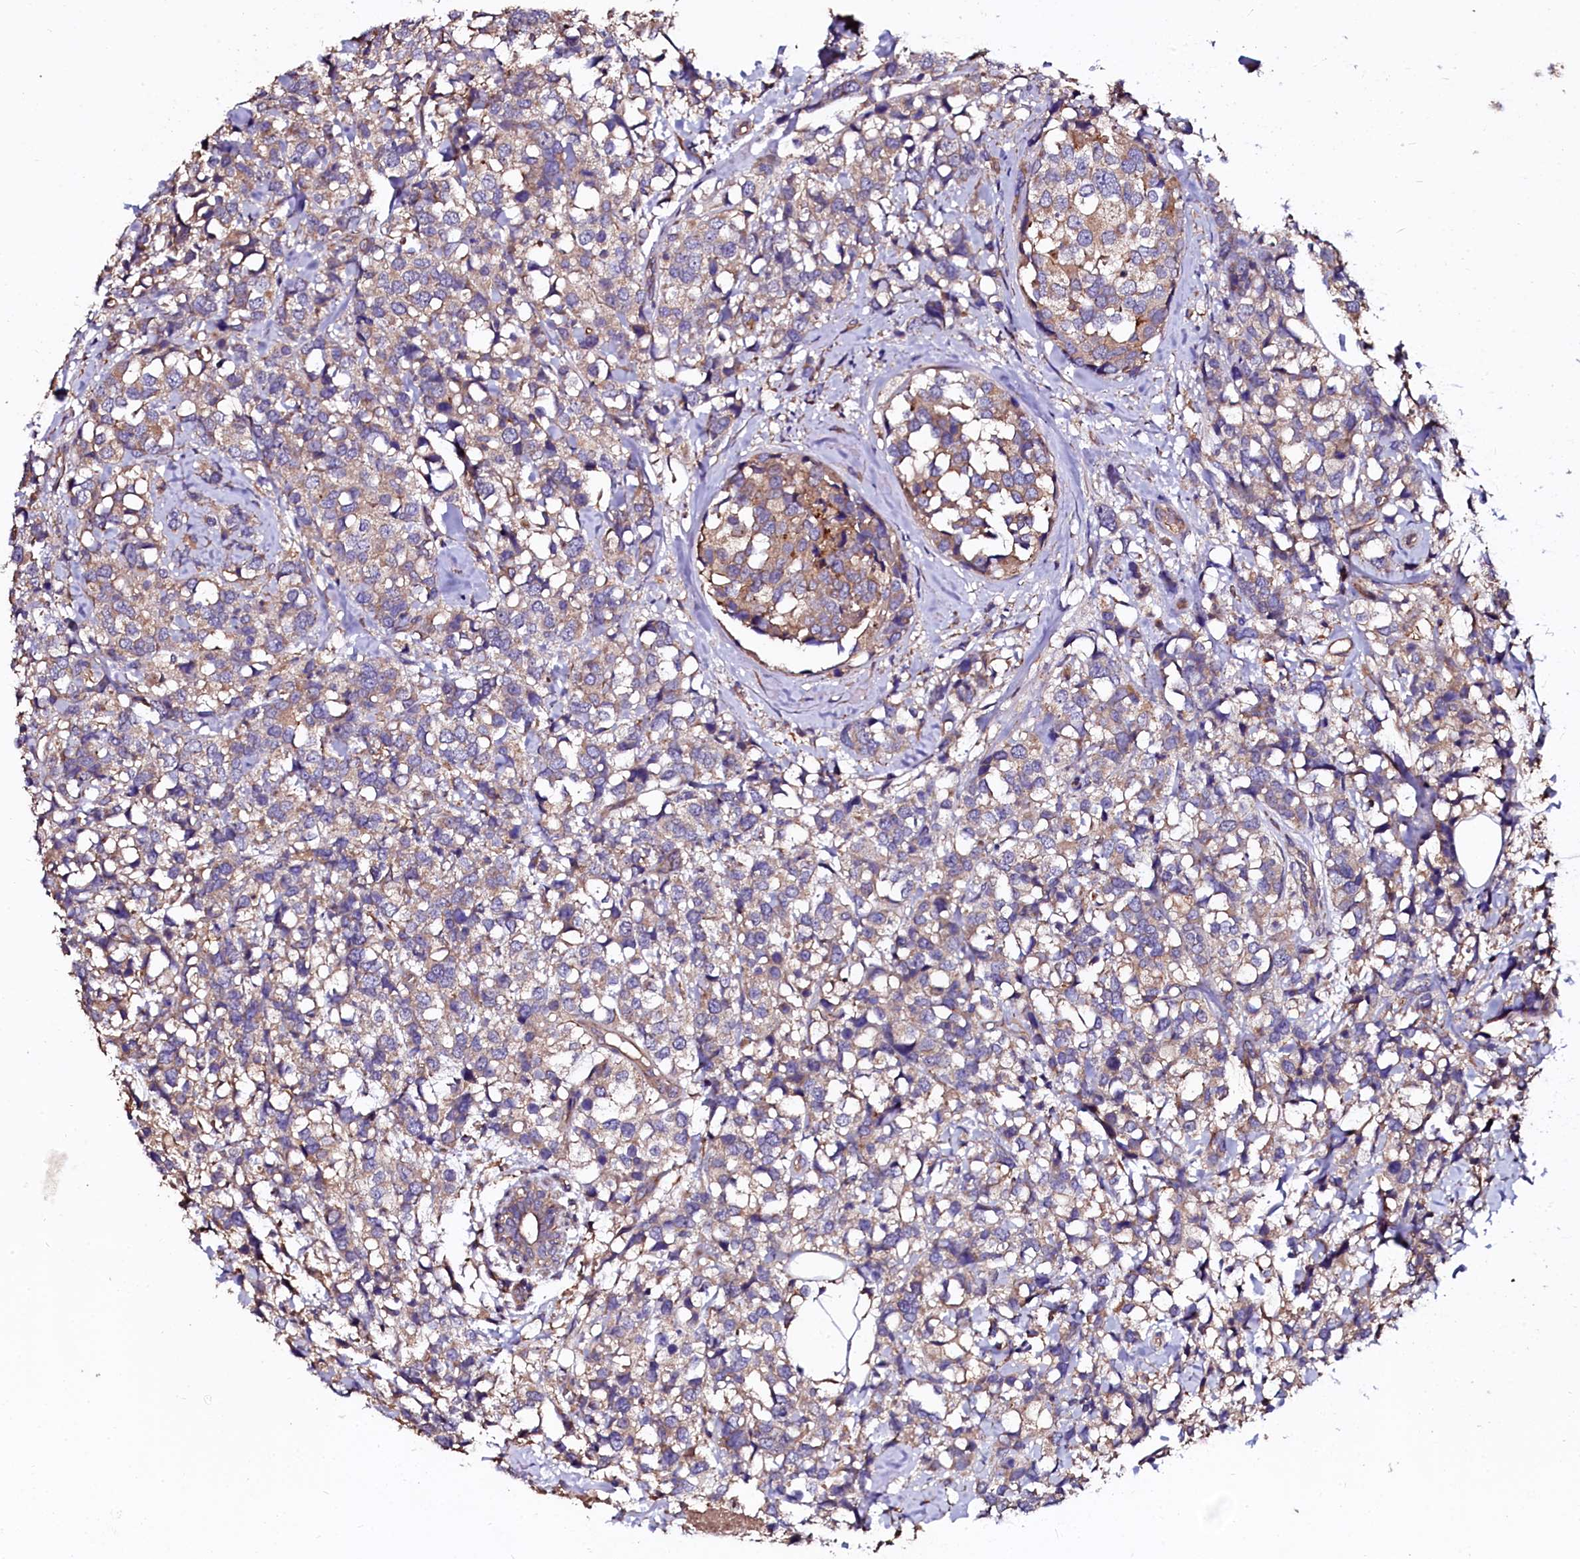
{"staining": {"intensity": "weak", "quantity": ">75%", "location": "cytoplasmic/membranous"}, "tissue": "breast cancer", "cell_type": "Tumor cells", "image_type": "cancer", "snomed": [{"axis": "morphology", "description": "Lobular carcinoma"}, {"axis": "topography", "description": "Breast"}], "caption": "Protein positivity by immunohistochemistry (IHC) demonstrates weak cytoplasmic/membranous positivity in about >75% of tumor cells in breast cancer (lobular carcinoma).", "gene": "APPL2", "patient": {"sex": "female", "age": 59}}